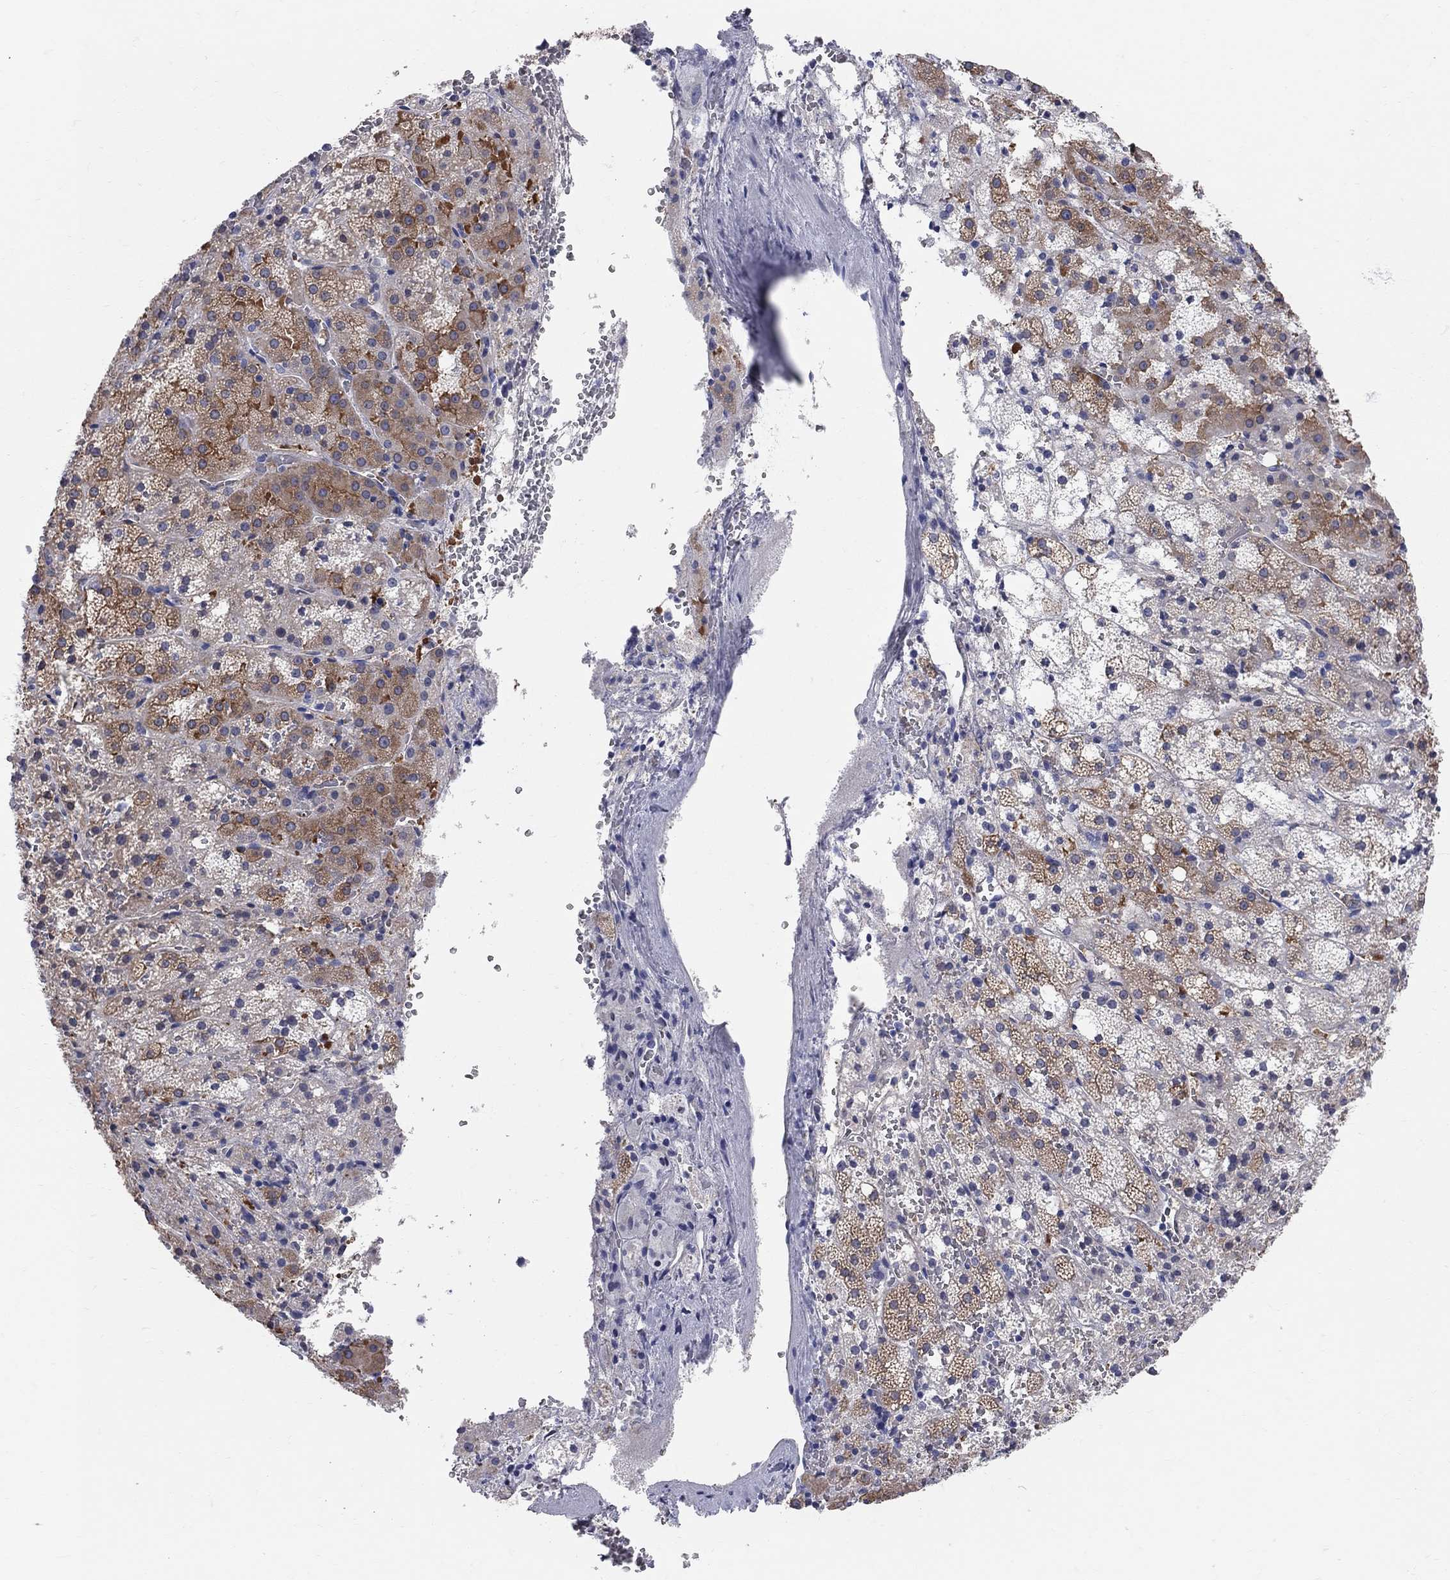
{"staining": {"intensity": "moderate", "quantity": "25%-75%", "location": "cytoplasmic/membranous"}, "tissue": "adrenal gland", "cell_type": "Glandular cells", "image_type": "normal", "snomed": [{"axis": "morphology", "description": "Normal tissue, NOS"}, {"axis": "topography", "description": "Adrenal gland"}], "caption": "Brown immunohistochemical staining in benign human adrenal gland shows moderate cytoplasmic/membranous positivity in about 25%-75% of glandular cells. Using DAB (3,3'-diaminobenzidine) (brown) and hematoxylin (blue) stains, captured at high magnification using brightfield microscopy.", "gene": "AOX1", "patient": {"sex": "male", "age": 53}}